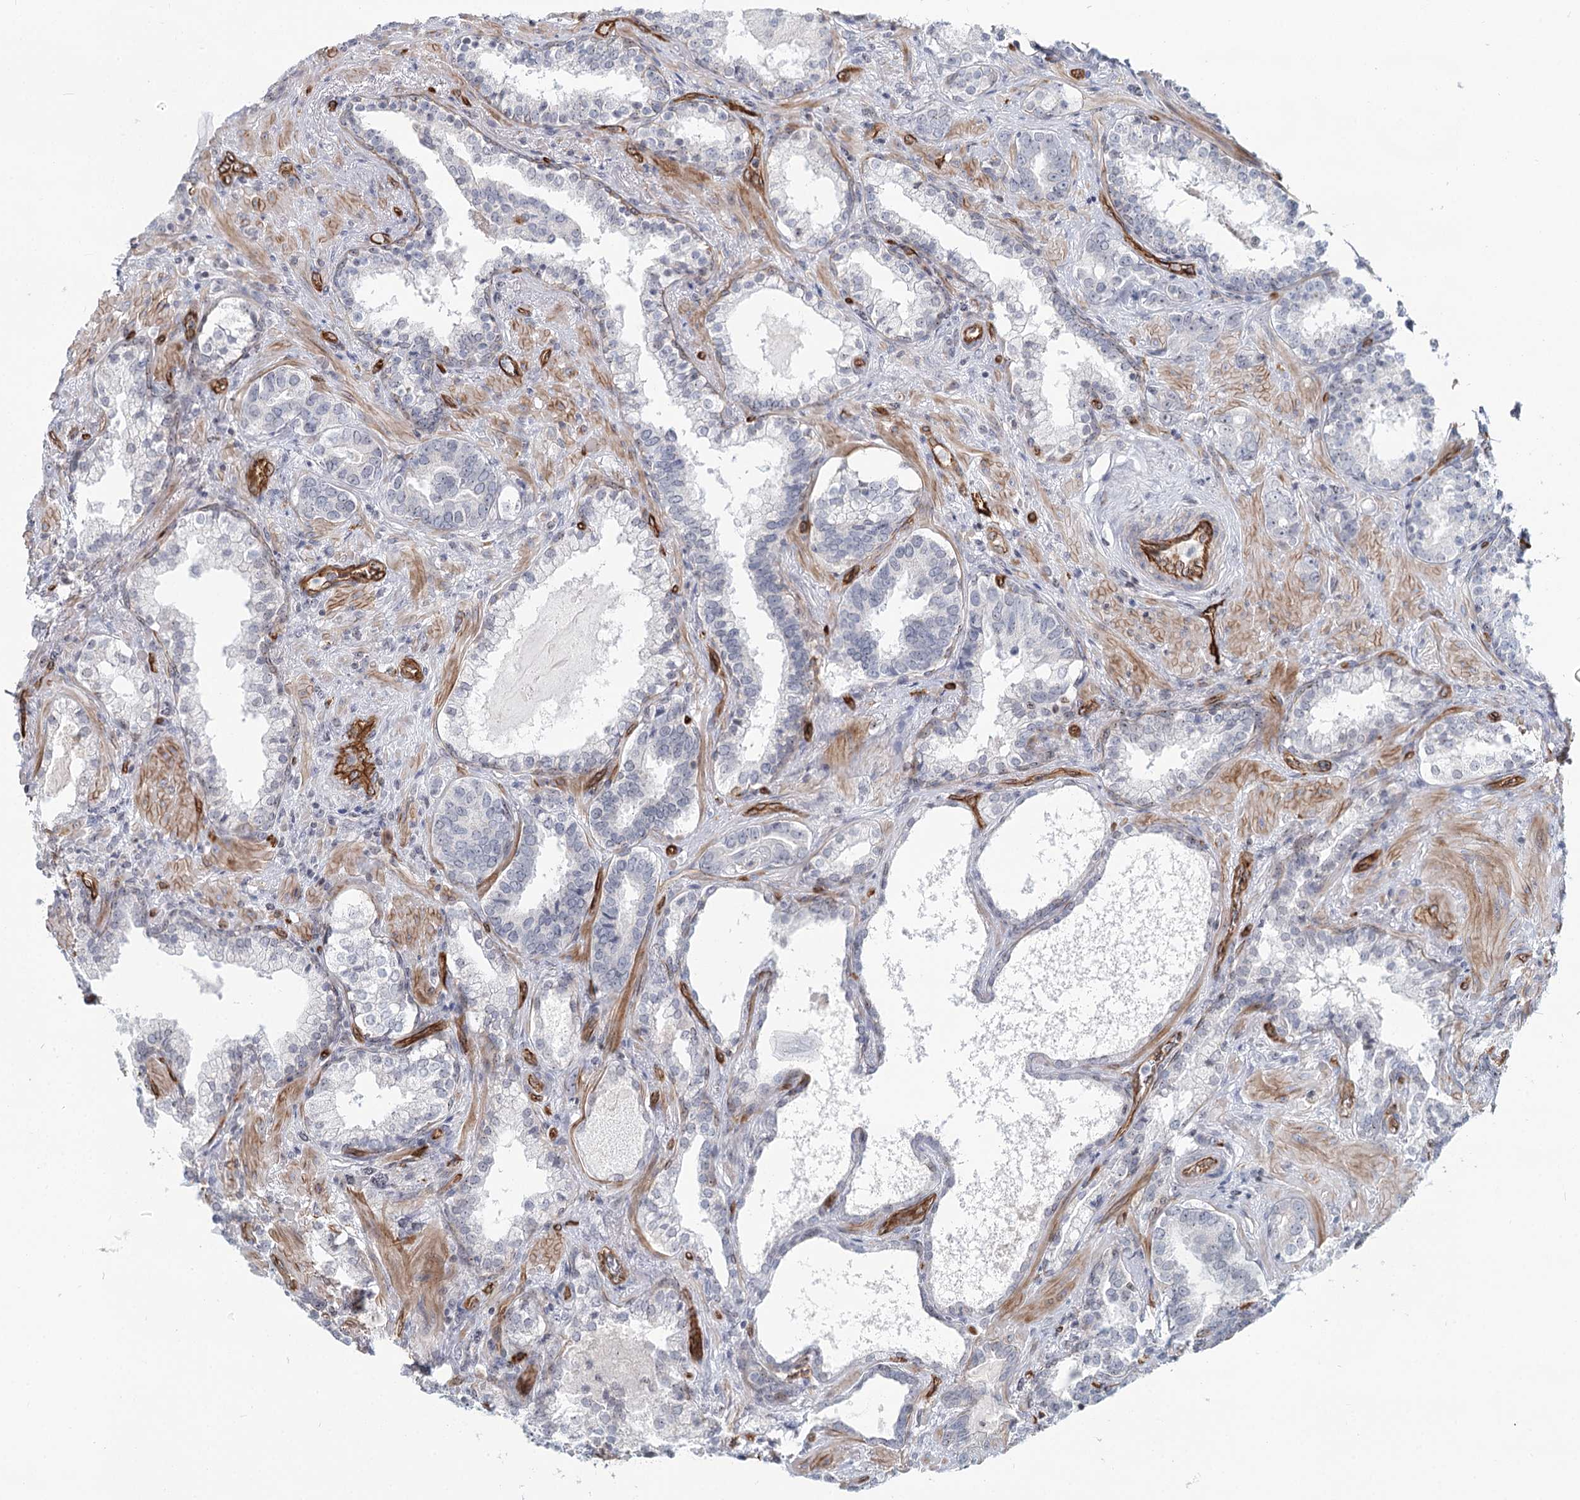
{"staining": {"intensity": "negative", "quantity": "none", "location": "none"}, "tissue": "prostate cancer", "cell_type": "Tumor cells", "image_type": "cancer", "snomed": [{"axis": "morphology", "description": "Adenocarcinoma, High grade"}, {"axis": "topography", "description": "Prostate"}], "caption": "Histopathology image shows no significant protein staining in tumor cells of prostate cancer (high-grade adenocarcinoma). (DAB (3,3'-diaminobenzidine) immunohistochemistry (IHC) visualized using brightfield microscopy, high magnification).", "gene": "ZFYVE28", "patient": {"sex": "male", "age": 58}}